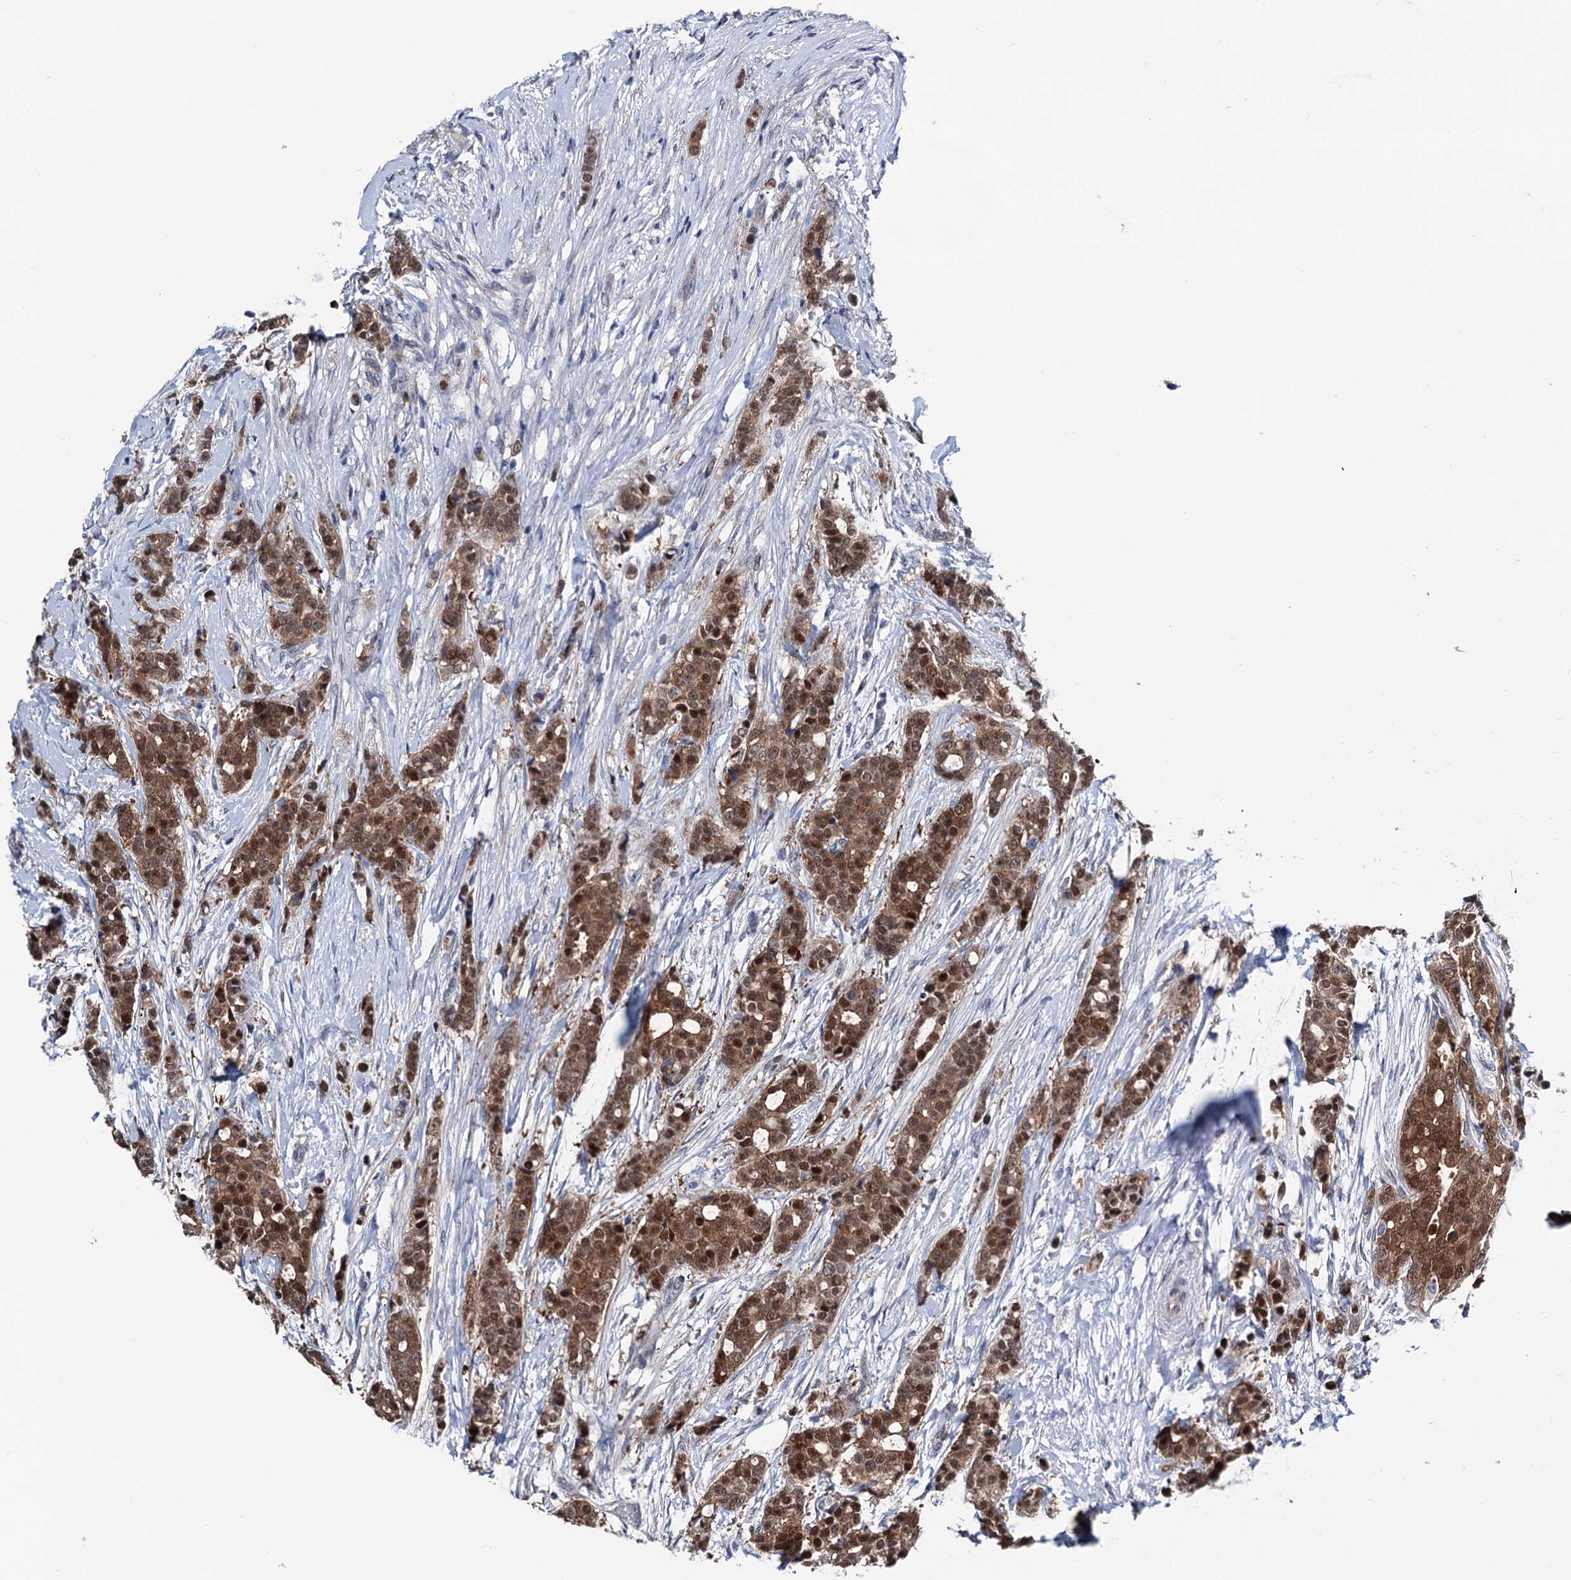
{"staining": {"intensity": "moderate", "quantity": ">75%", "location": "cytoplasmic/membranous,nuclear"}, "tissue": "breast cancer", "cell_type": "Tumor cells", "image_type": "cancer", "snomed": [{"axis": "morphology", "description": "Lobular carcinoma"}, {"axis": "topography", "description": "Breast"}], "caption": "The micrograph exhibits staining of breast cancer (lobular carcinoma), revealing moderate cytoplasmic/membranous and nuclear protein positivity (brown color) within tumor cells.", "gene": "GLO1", "patient": {"sex": "female", "age": 51}}